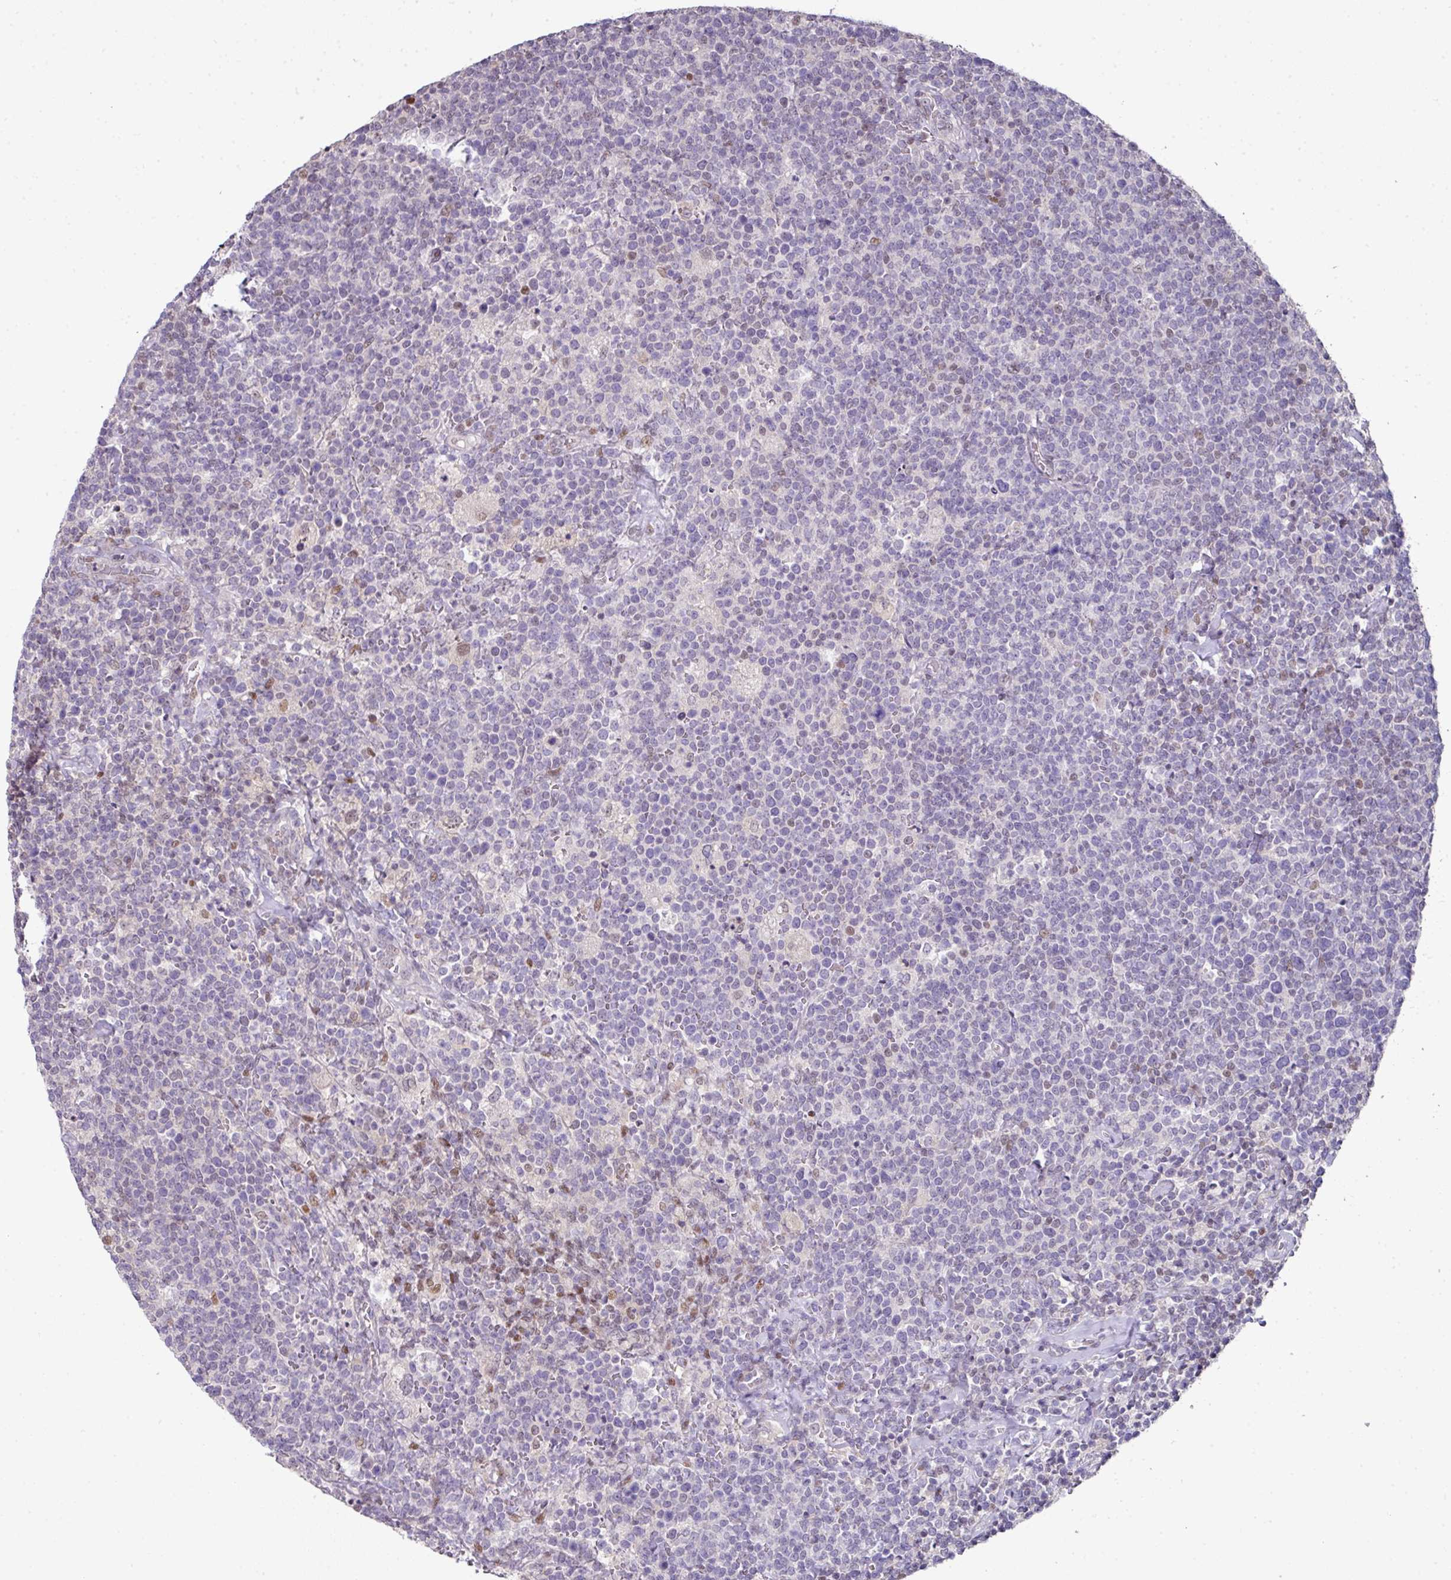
{"staining": {"intensity": "negative", "quantity": "none", "location": "none"}, "tissue": "lymphoma", "cell_type": "Tumor cells", "image_type": "cancer", "snomed": [{"axis": "morphology", "description": "Malignant lymphoma, non-Hodgkin's type, High grade"}, {"axis": "topography", "description": "Lymph node"}], "caption": "IHC histopathology image of neoplastic tissue: lymphoma stained with DAB exhibits no significant protein expression in tumor cells.", "gene": "ANKRD18A", "patient": {"sex": "male", "age": 61}}